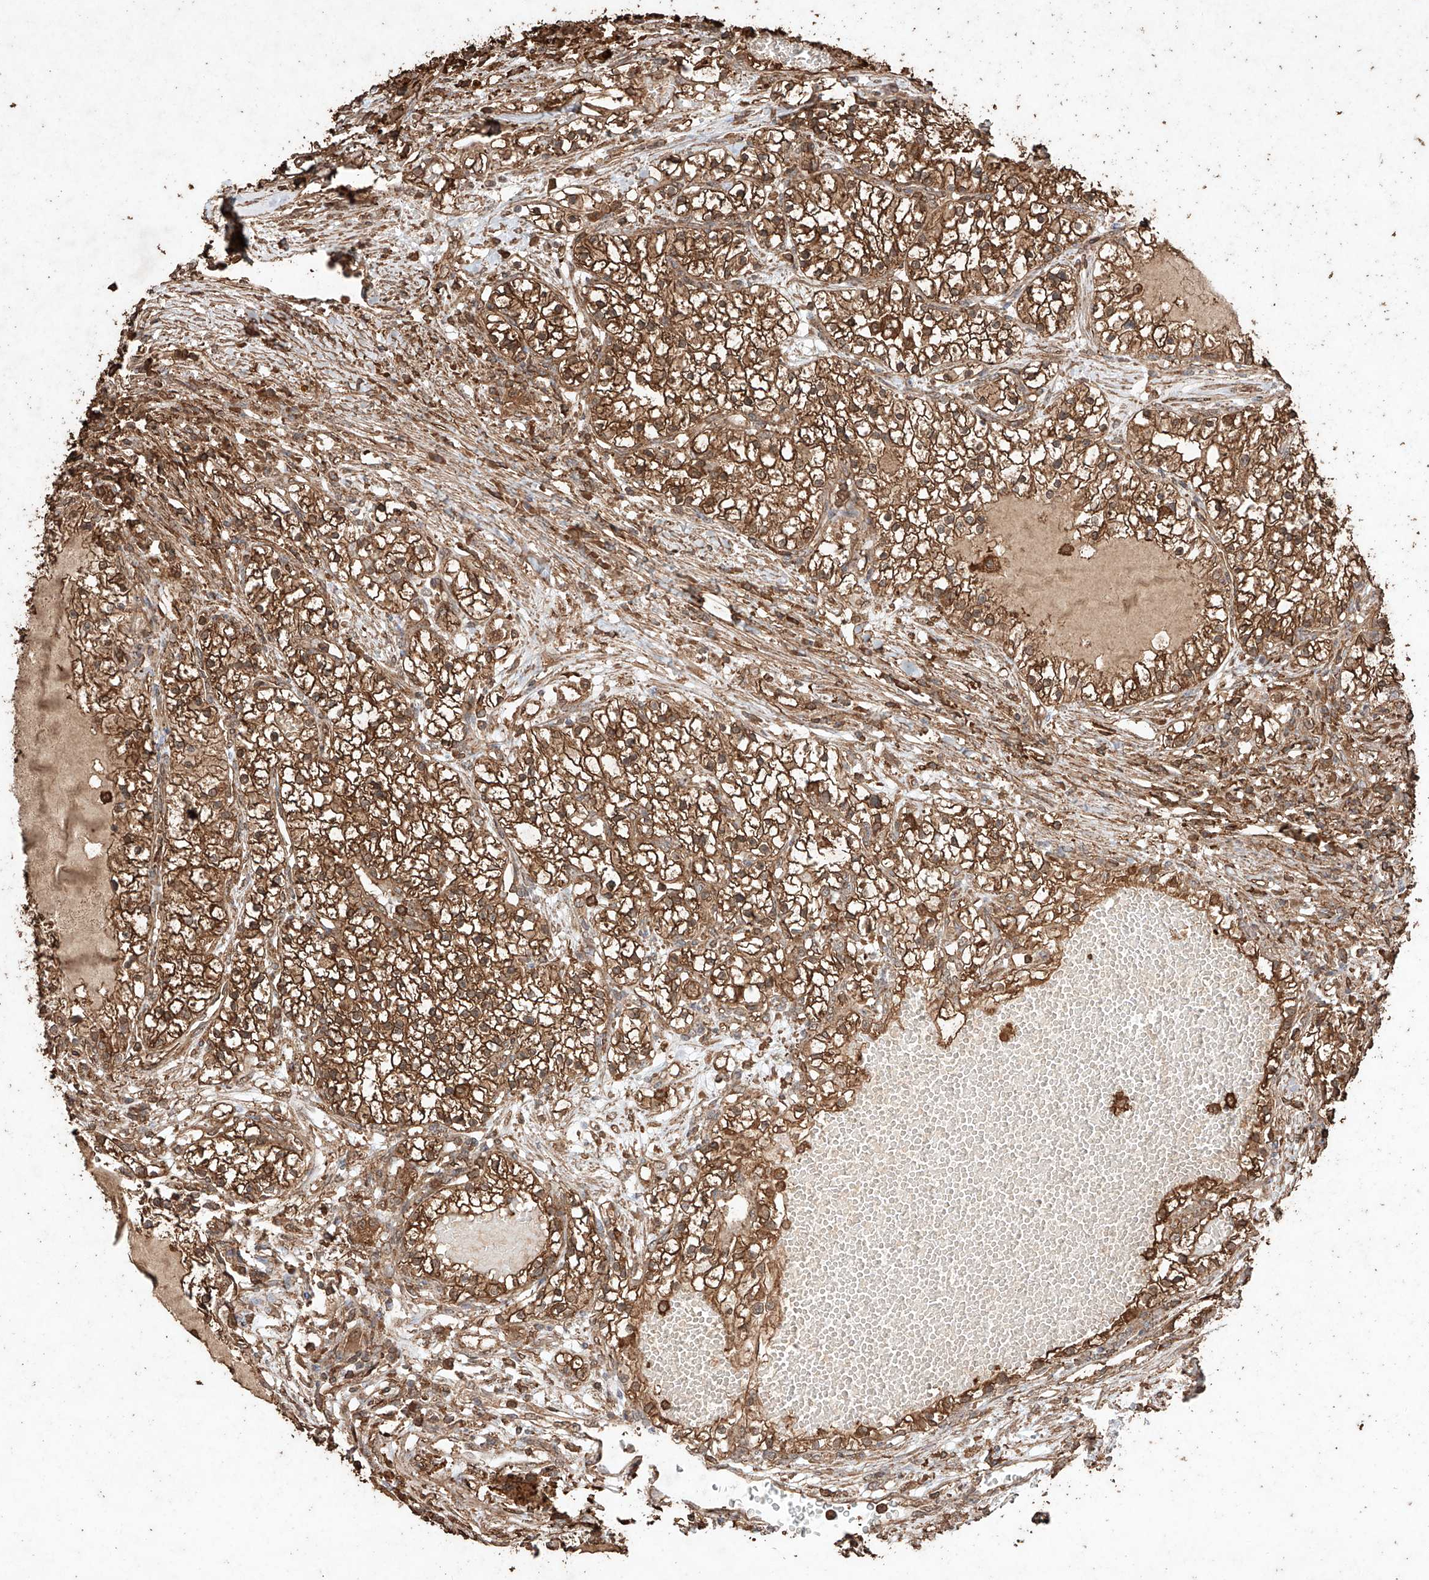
{"staining": {"intensity": "strong", "quantity": ">75%", "location": "cytoplasmic/membranous"}, "tissue": "renal cancer", "cell_type": "Tumor cells", "image_type": "cancer", "snomed": [{"axis": "morphology", "description": "Normal tissue, NOS"}, {"axis": "morphology", "description": "Adenocarcinoma, NOS"}, {"axis": "topography", "description": "Kidney"}], "caption": "Immunohistochemistry (IHC) image of neoplastic tissue: human renal adenocarcinoma stained using immunohistochemistry (IHC) exhibits high levels of strong protein expression localized specifically in the cytoplasmic/membranous of tumor cells, appearing as a cytoplasmic/membranous brown color.", "gene": "M6PR", "patient": {"sex": "male", "age": 68}}